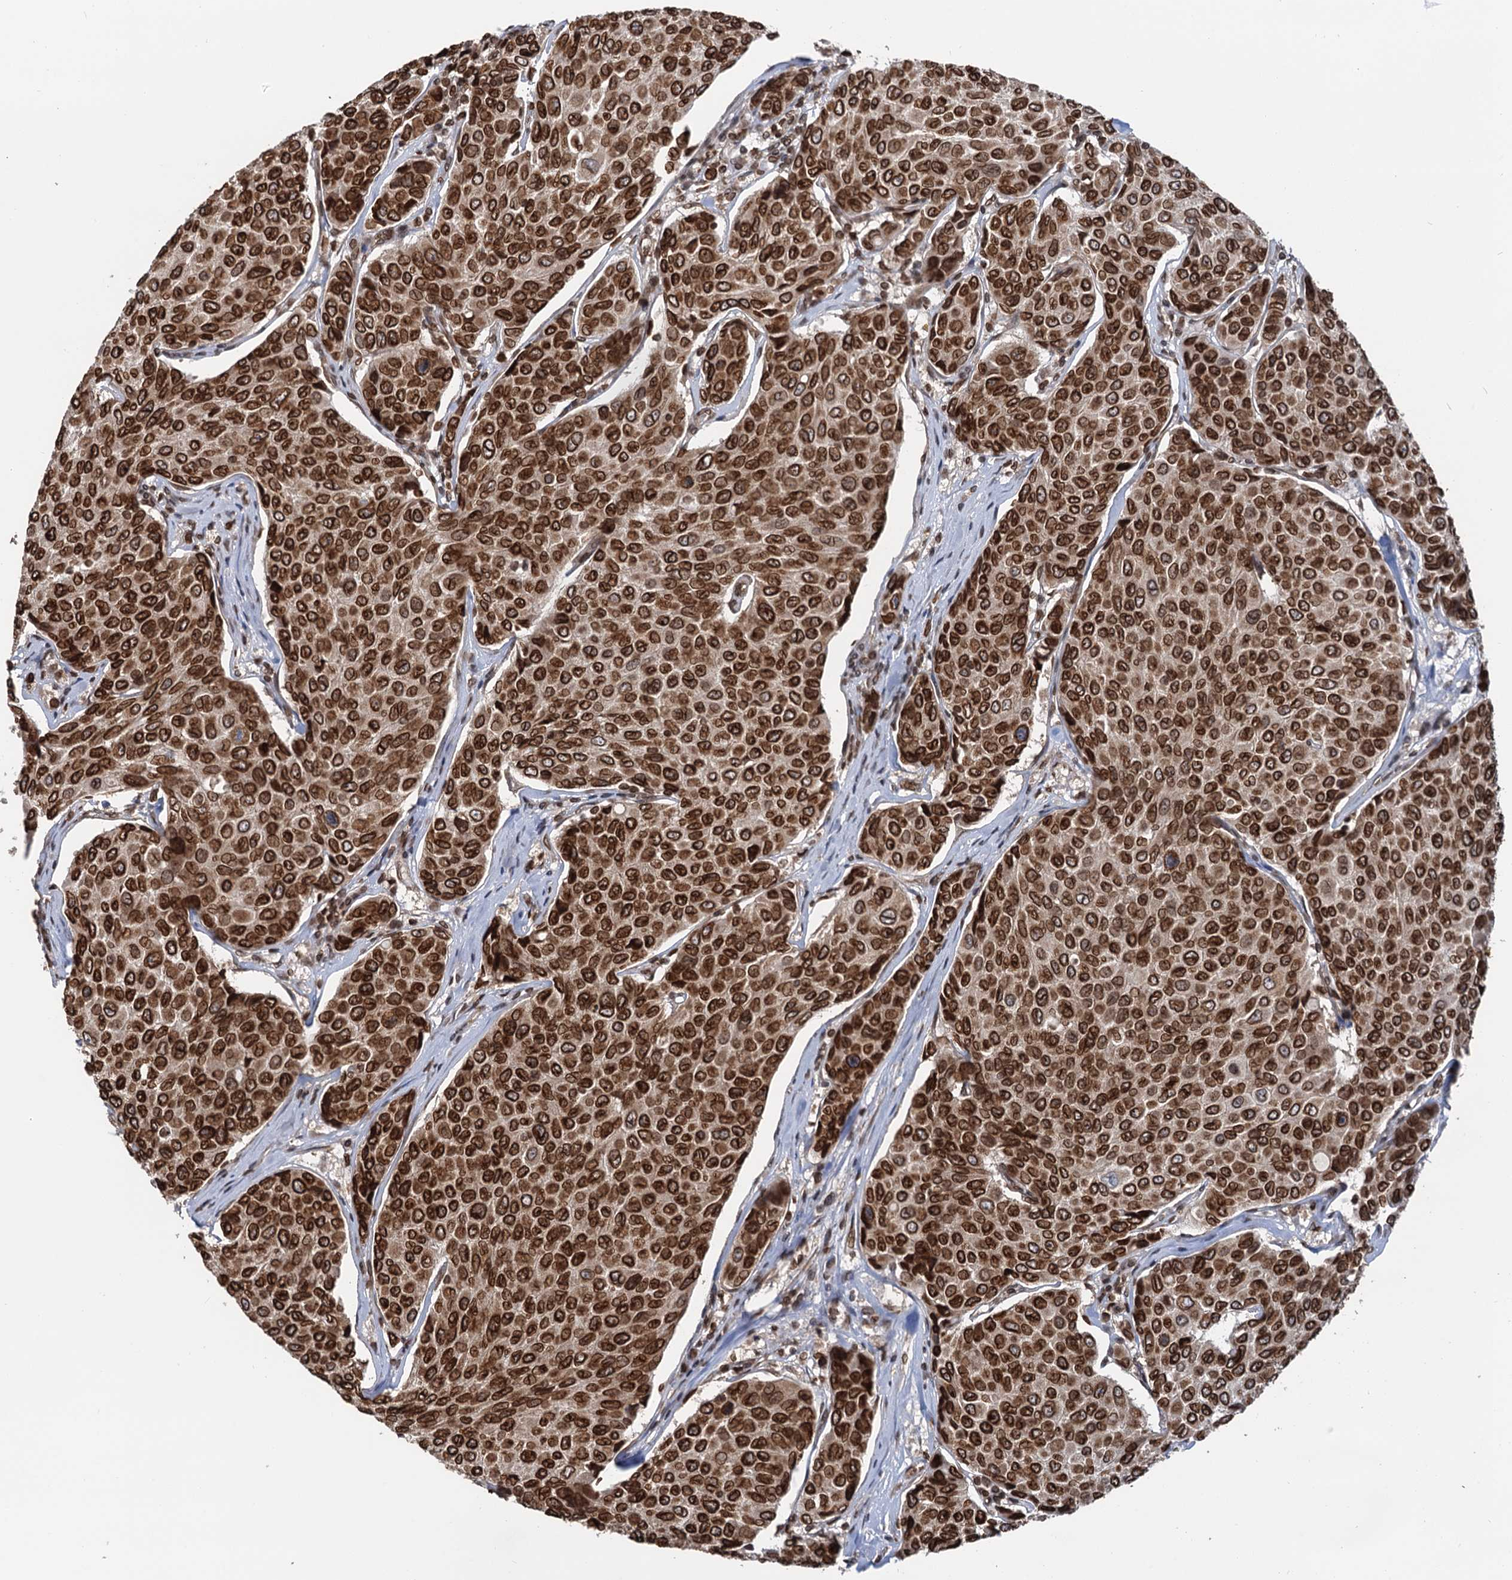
{"staining": {"intensity": "strong", "quantity": ">75%", "location": "cytoplasmic/membranous,nuclear"}, "tissue": "breast cancer", "cell_type": "Tumor cells", "image_type": "cancer", "snomed": [{"axis": "morphology", "description": "Duct carcinoma"}, {"axis": "topography", "description": "Breast"}], "caption": "High-power microscopy captured an immunohistochemistry photomicrograph of breast cancer, revealing strong cytoplasmic/membranous and nuclear positivity in about >75% of tumor cells. (IHC, brightfield microscopy, high magnification).", "gene": "ZC3H13", "patient": {"sex": "female", "age": 55}}